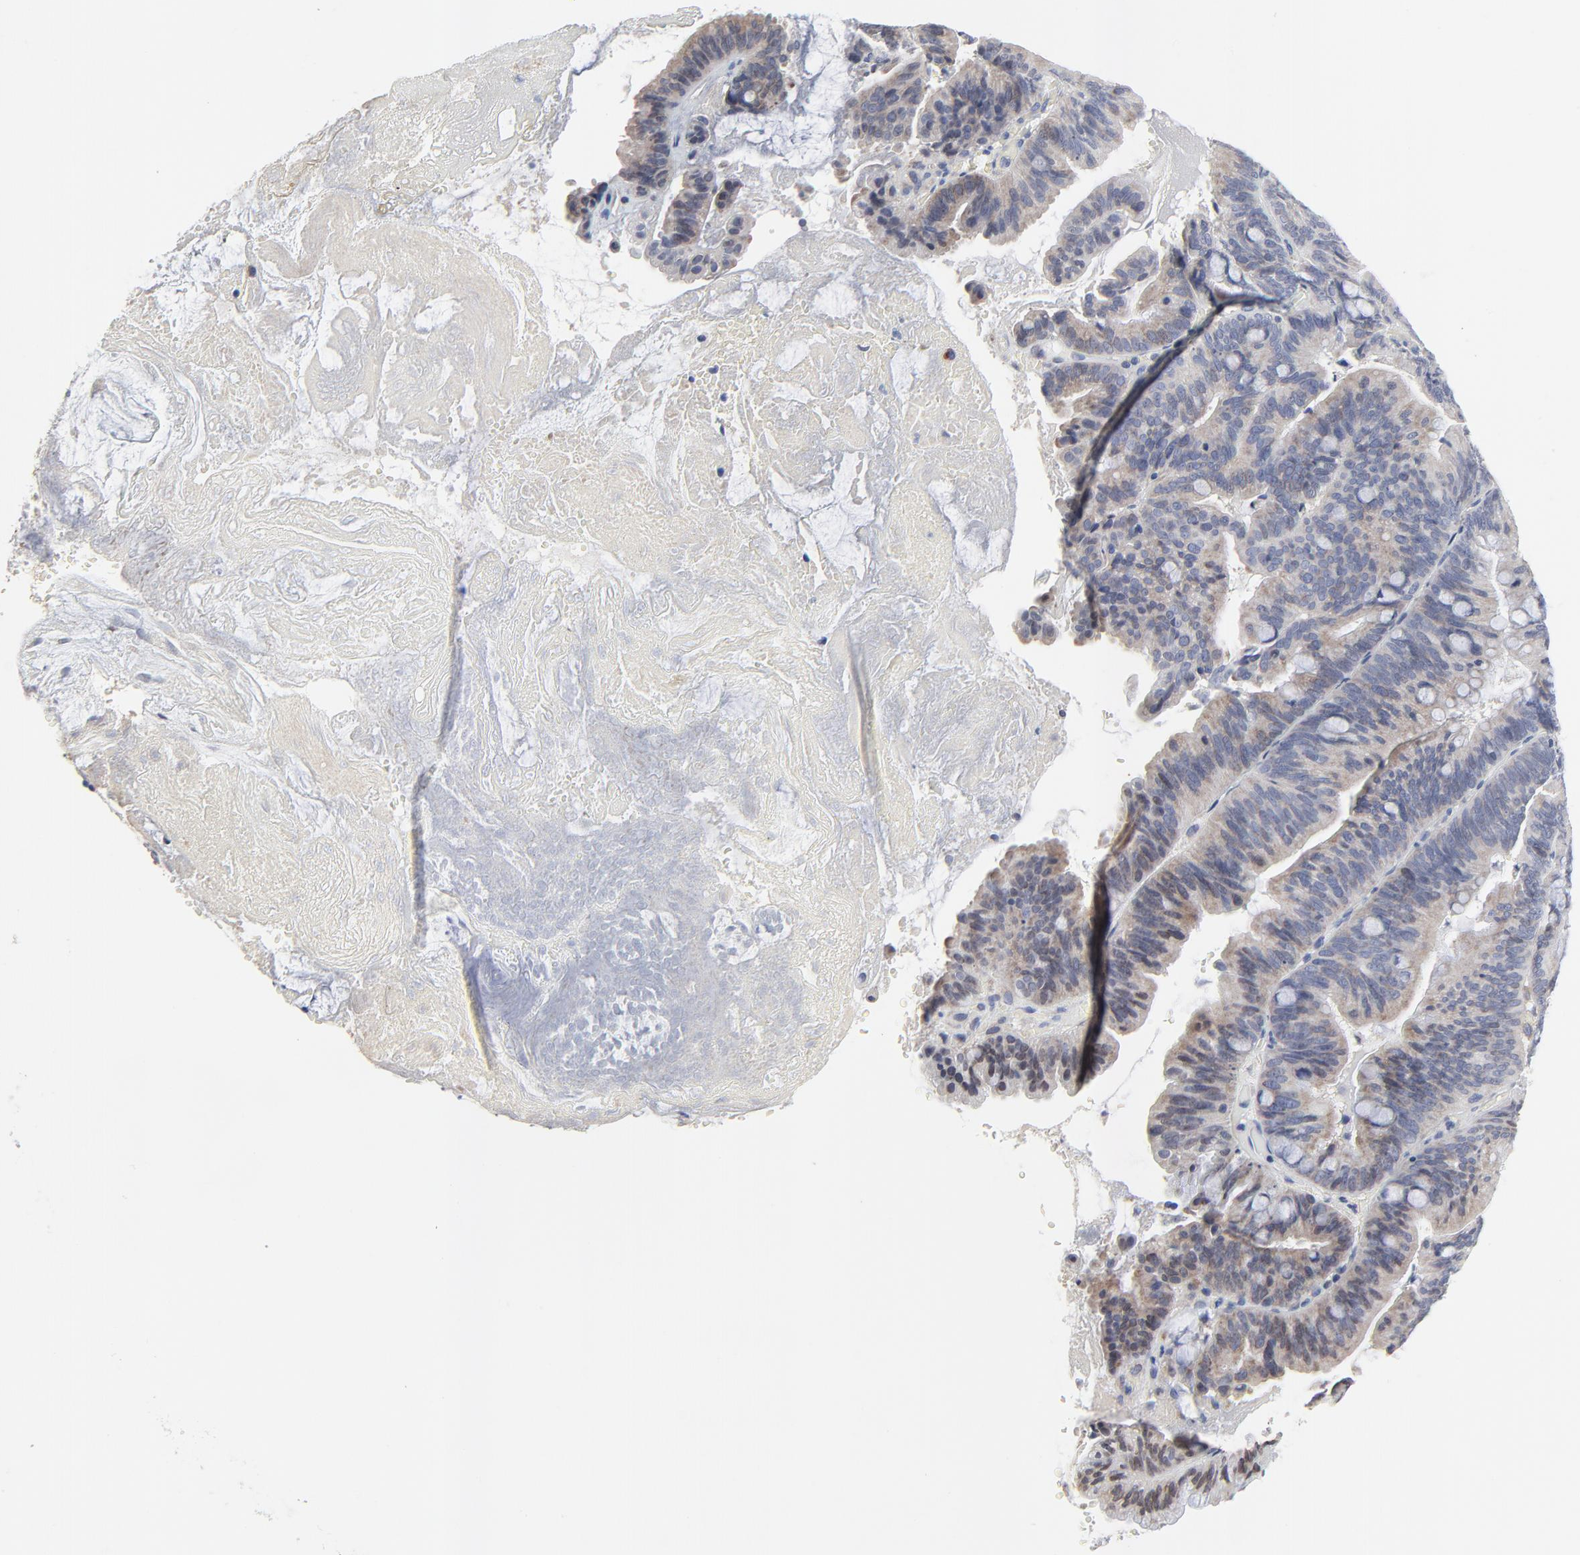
{"staining": {"intensity": "weak", "quantity": "25%-75%", "location": "cytoplasmic/membranous"}, "tissue": "pancreatic cancer", "cell_type": "Tumor cells", "image_type": "cancer", "snomed": [{"axis": "morphology", "description": "Adenocarcinoma, NOS"}, {"axis": "topography", "description": "Pancreas"}], "caption": "Immunohistochemical staining of human adenocarcinoma (pancreatic) exhibits weak cytoplasmic/membranous protein expression in approximately 25%-75% of tumor cells.", "gene": "NLGN3", "patient": {"sex": "male", "age": 82}}